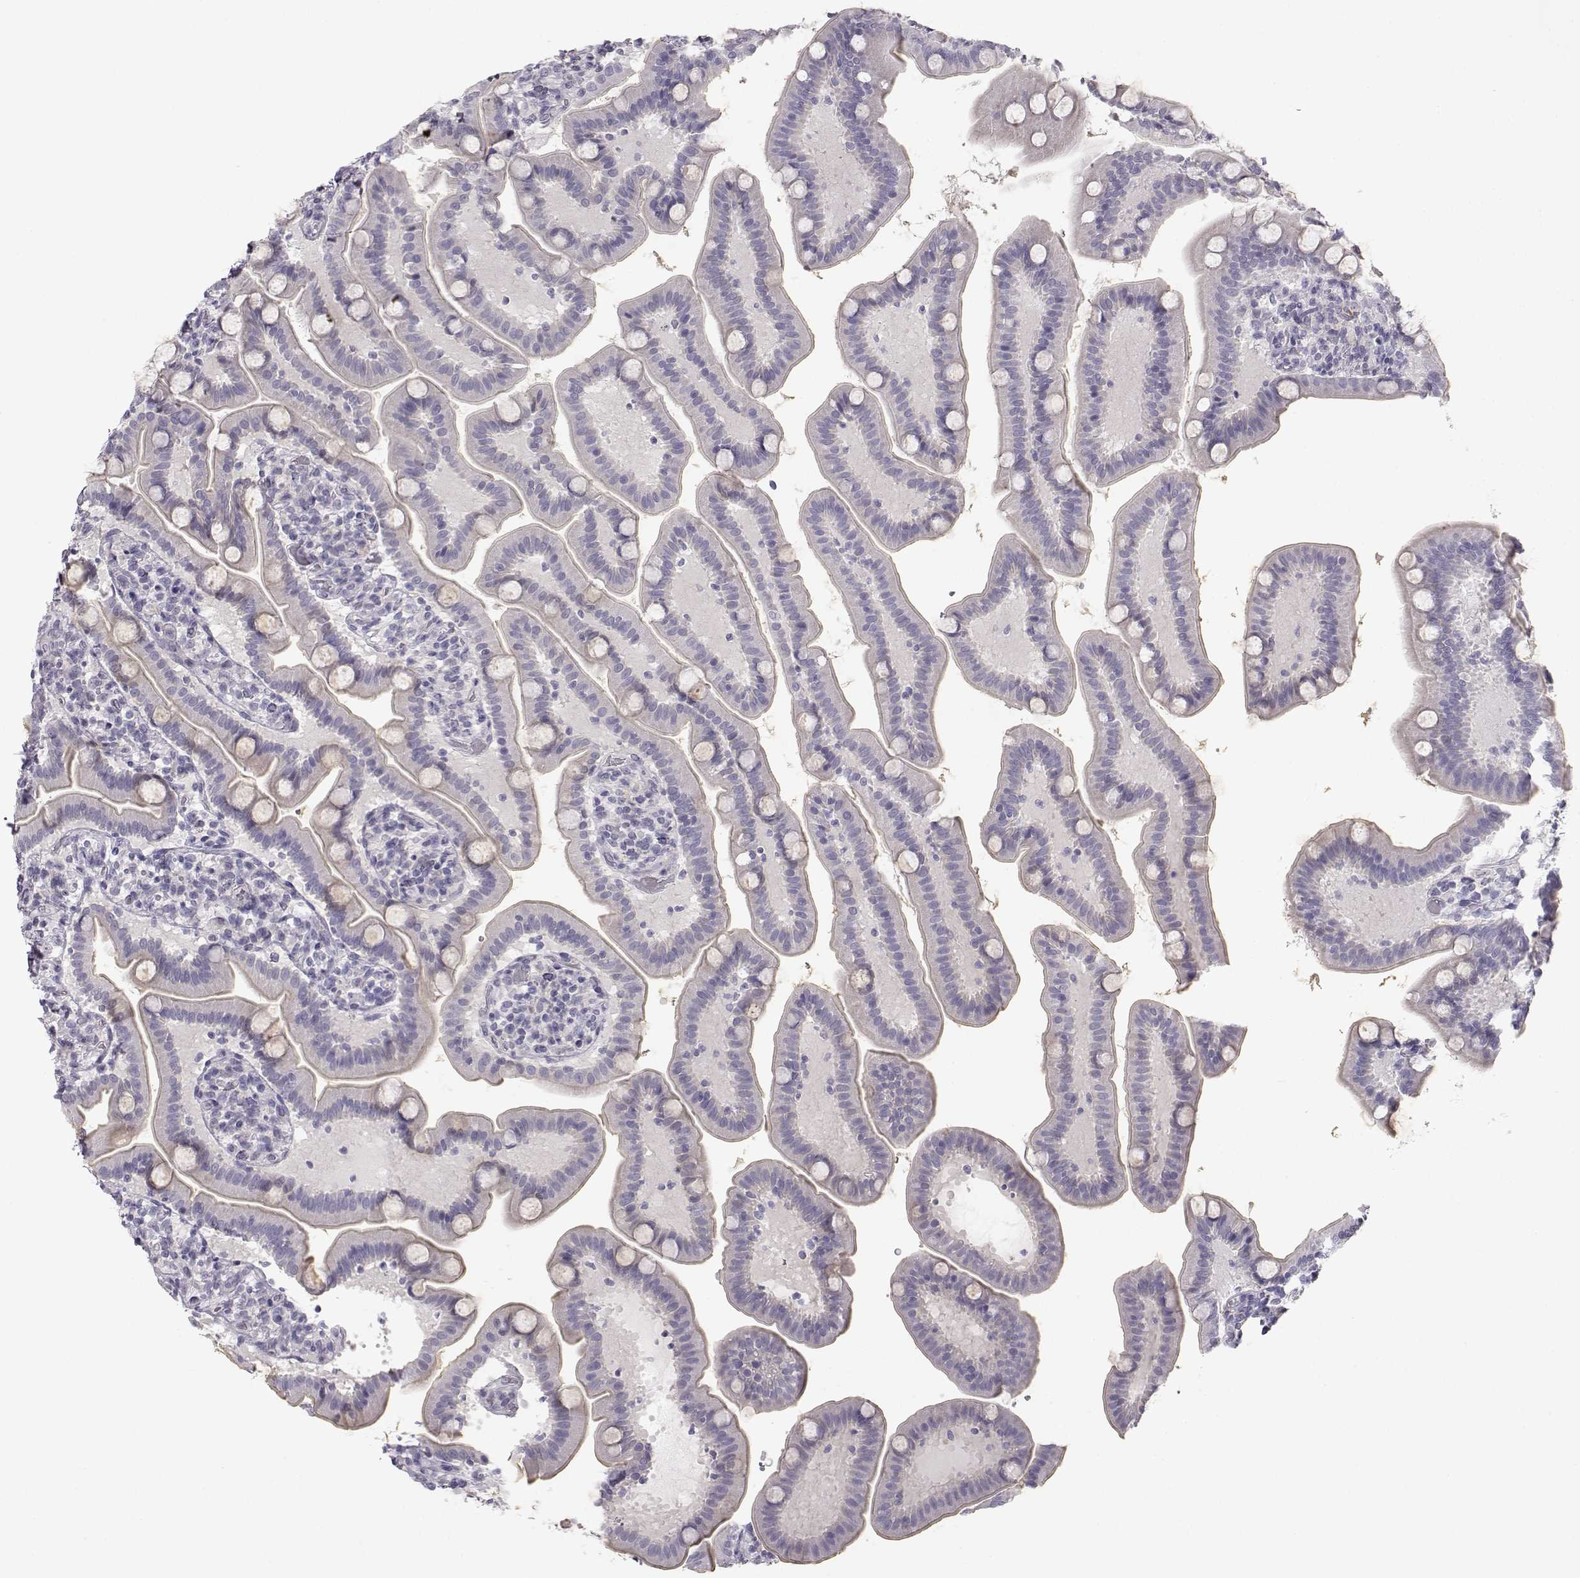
{"staining": {"intensity": "negative", "quantity": "none", "location": "none"}, "tissue": "small intestine", "cell_type": "Glandular cells", "image_type": "normal", "snomed": [{"axis": "morphology", "description": "Normal tissue, NOS"}, {"axis": "topography", "description": "Small intestine"}], "caption": "A high-resolution photomicrograph shows immunohistochemistry staining of benign small intestine, which demonstrates no significant positivity in glandular cells. Brightfield microscopy of IHC stained with DAB (brown) and hematoxylin (blue), captured at high magnification.", "gene": "MYCBPAP", "patient": {"sex": "male", "age": 66}}